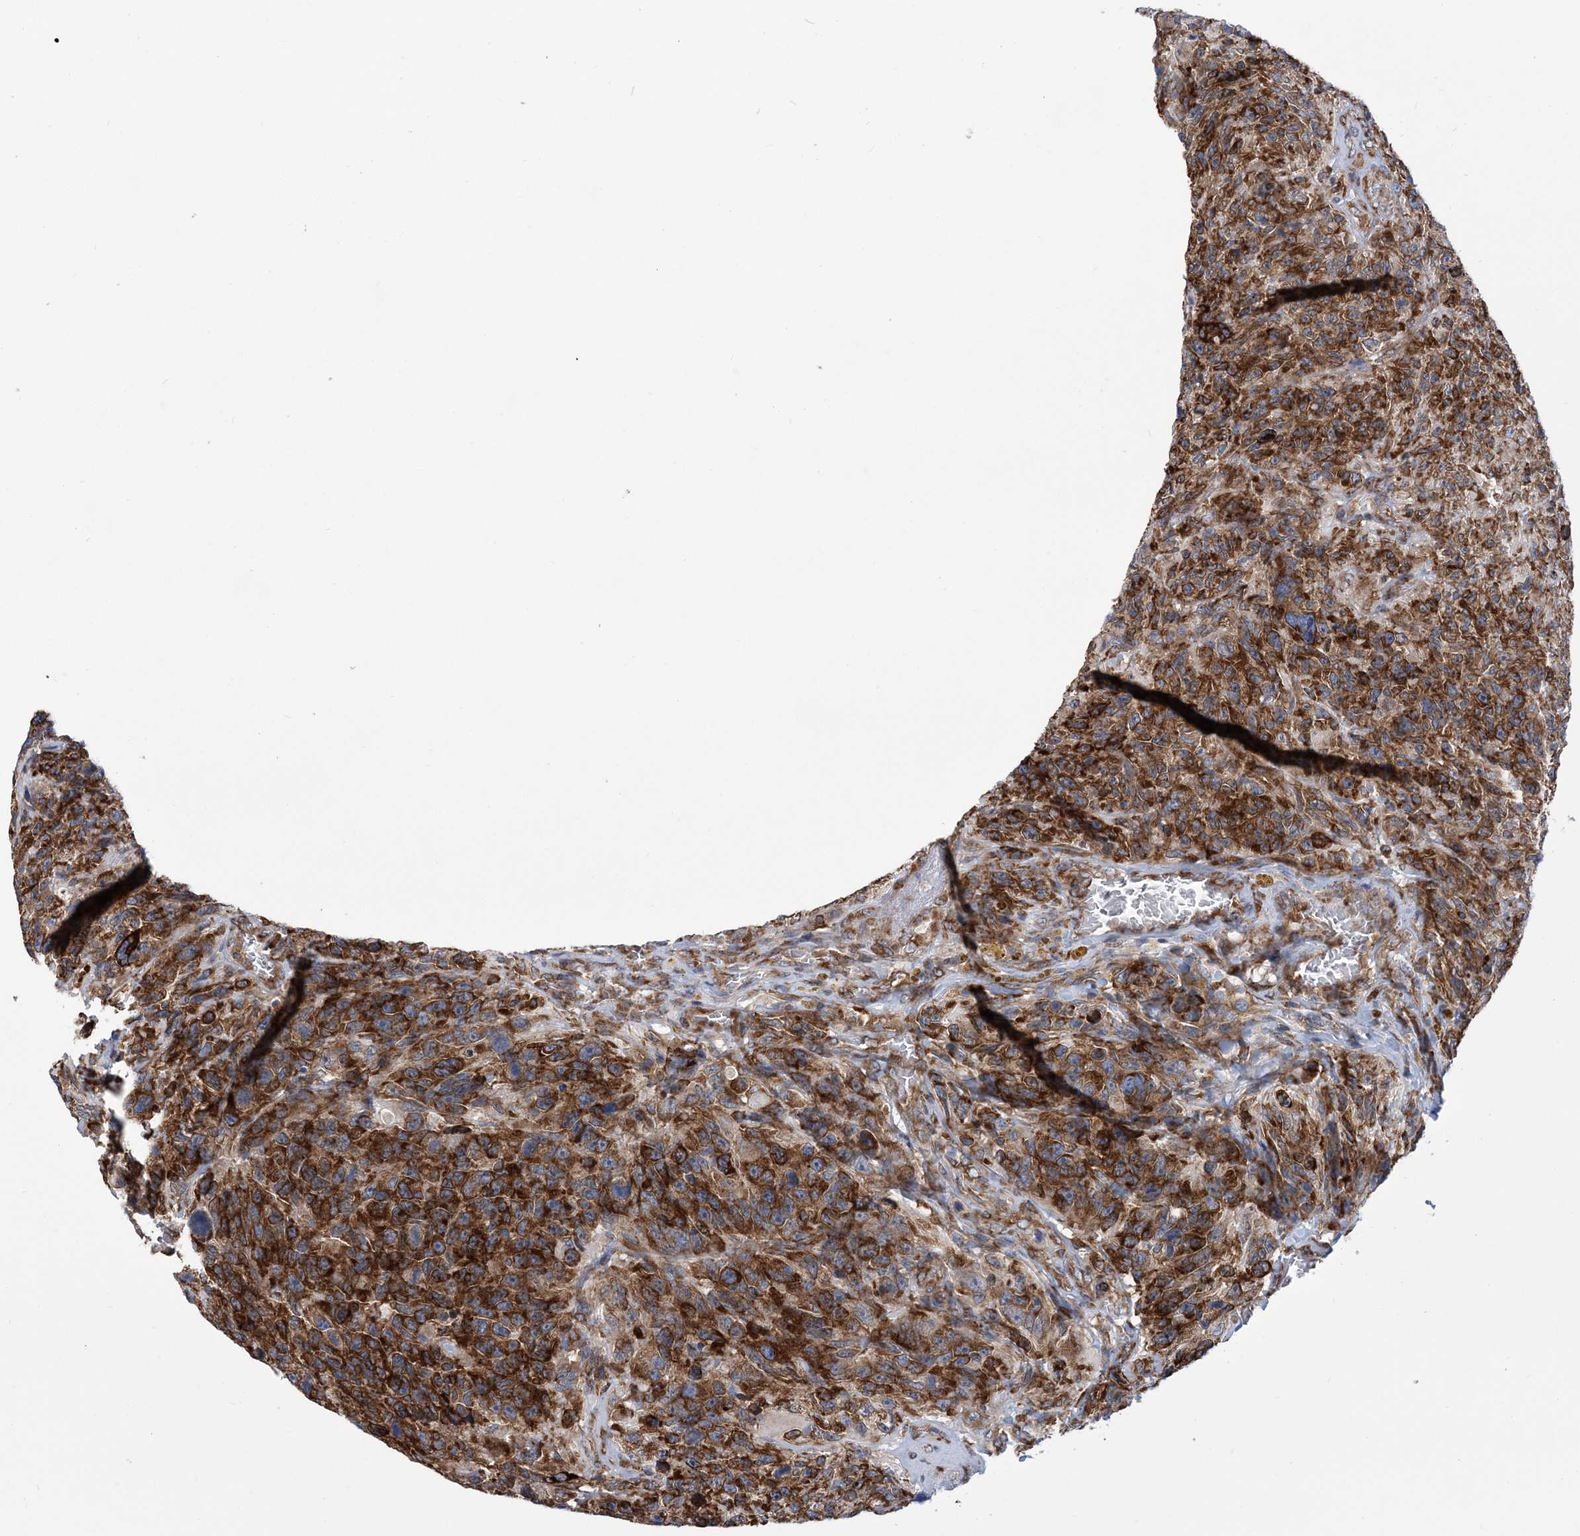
{"staining": {"intensity": "strong", "quantity": ">75%", "location": "cytoplasmic/membranous"}, "tissue": "glioma", "cell_type": "Tumor cells", "image_type": "cancer", "snomed": [{"axis": "morphology", "description": "Glioma, malignant, High grade"}, {"axis": "topography", "description": "Brain"}], "caption": "About >75% of tumor cells in malignant glioma (high-grade) show strong cytoplasmic/membranous protein expression as visualized by brown immunohistochemical staining.", "gene": "PHF1", "patient": {"sex": "male", "age": 69}}